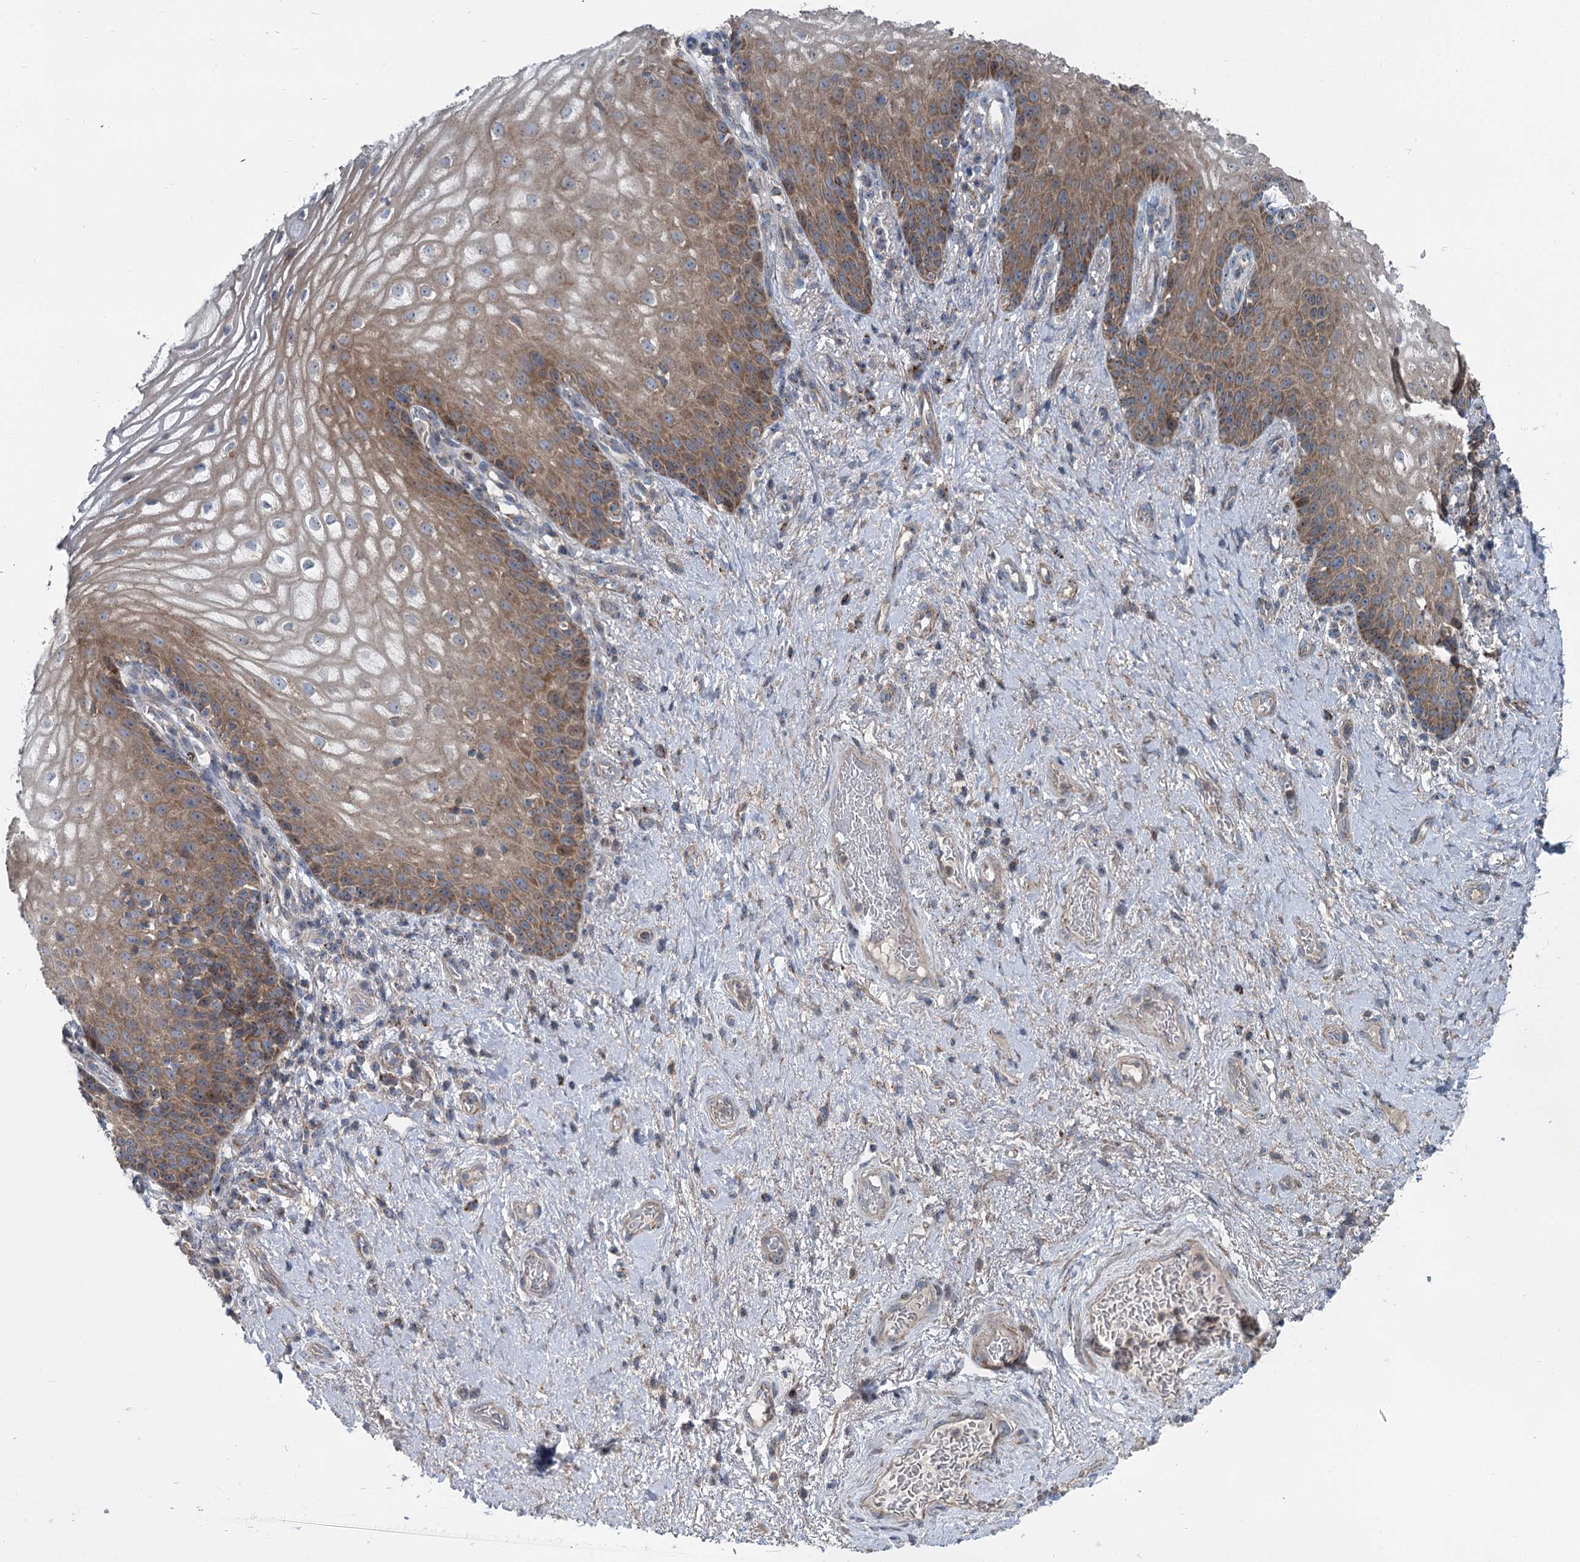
{"staining": {"intensity": "moderate", "quantity": ">75%", "location": "cytoplasmic/membranous"}, "tissue": "vagina", "cell_type": "Squamous epithelial cells", "image_type": "normal", "snomed": [{"axis": "morphology", "description": "Normal tissue, NOS"}, {"axis": "topography", "description": "Vagina"}], "caption": "Vagina was stained to show a protein in brown. There is medium levels of moderate cytoplasmic/membranous staining in about >75% of squamous epithelial cells.", "gene": "MARK2", "patient": {"sex": "female", "age": 60}}